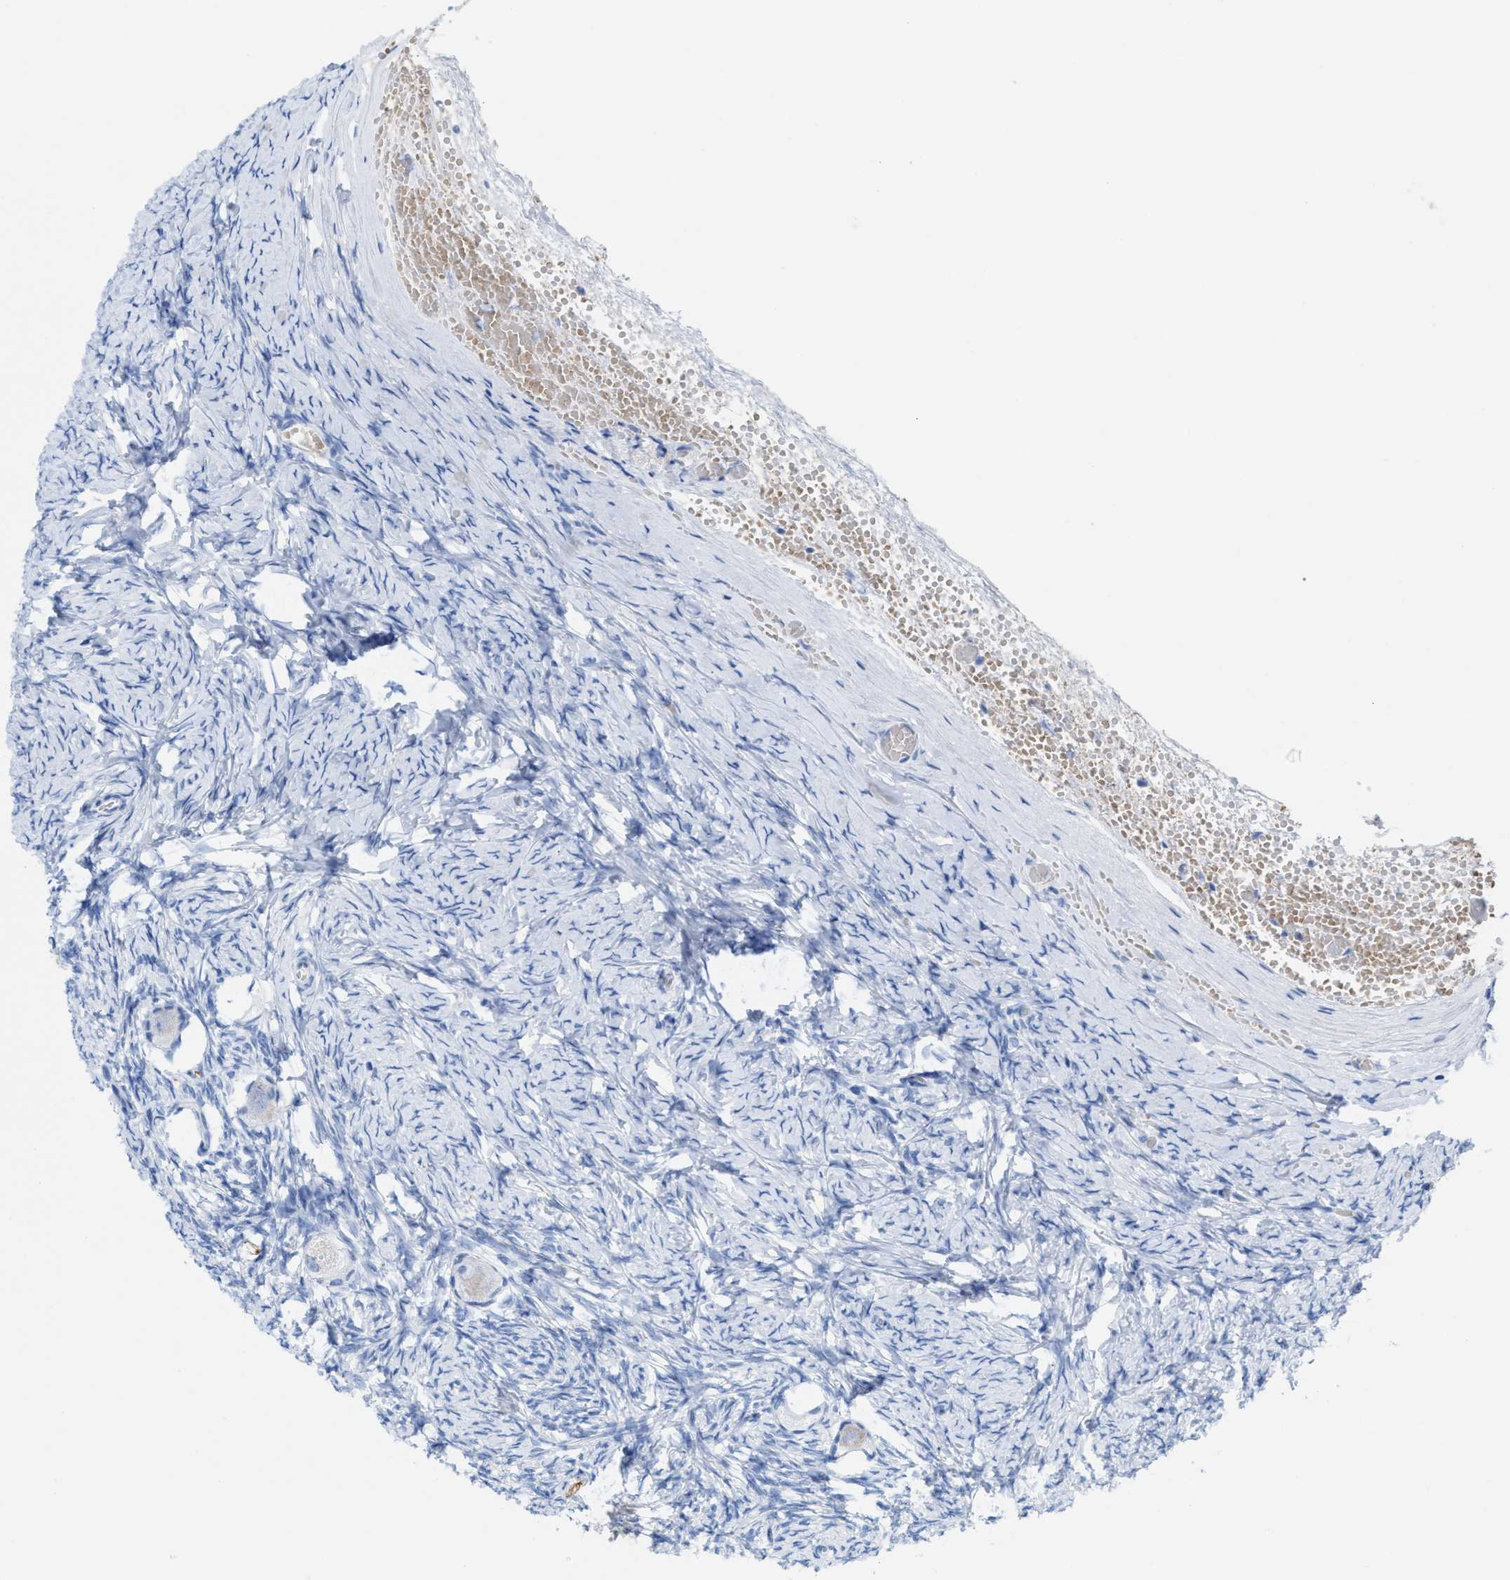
{"staining": {"intensity": "negative", "quantity": "none", "location": "none"}, "tissue": "ovary", "cell_type": "Follicle cells", "image_type": "normal", "snomed": [{"axis": "morphology", "description": "Normal tissue, NOS"}, {"axis": "topography", "description": "Ovary"}], "caption": "Human ovary stained for a protein using immunohistochemistry (IHC) displays no expression in follicle cells.", "gene": "ANKFN1", "patient": {"sex": "female", "age": 27}}